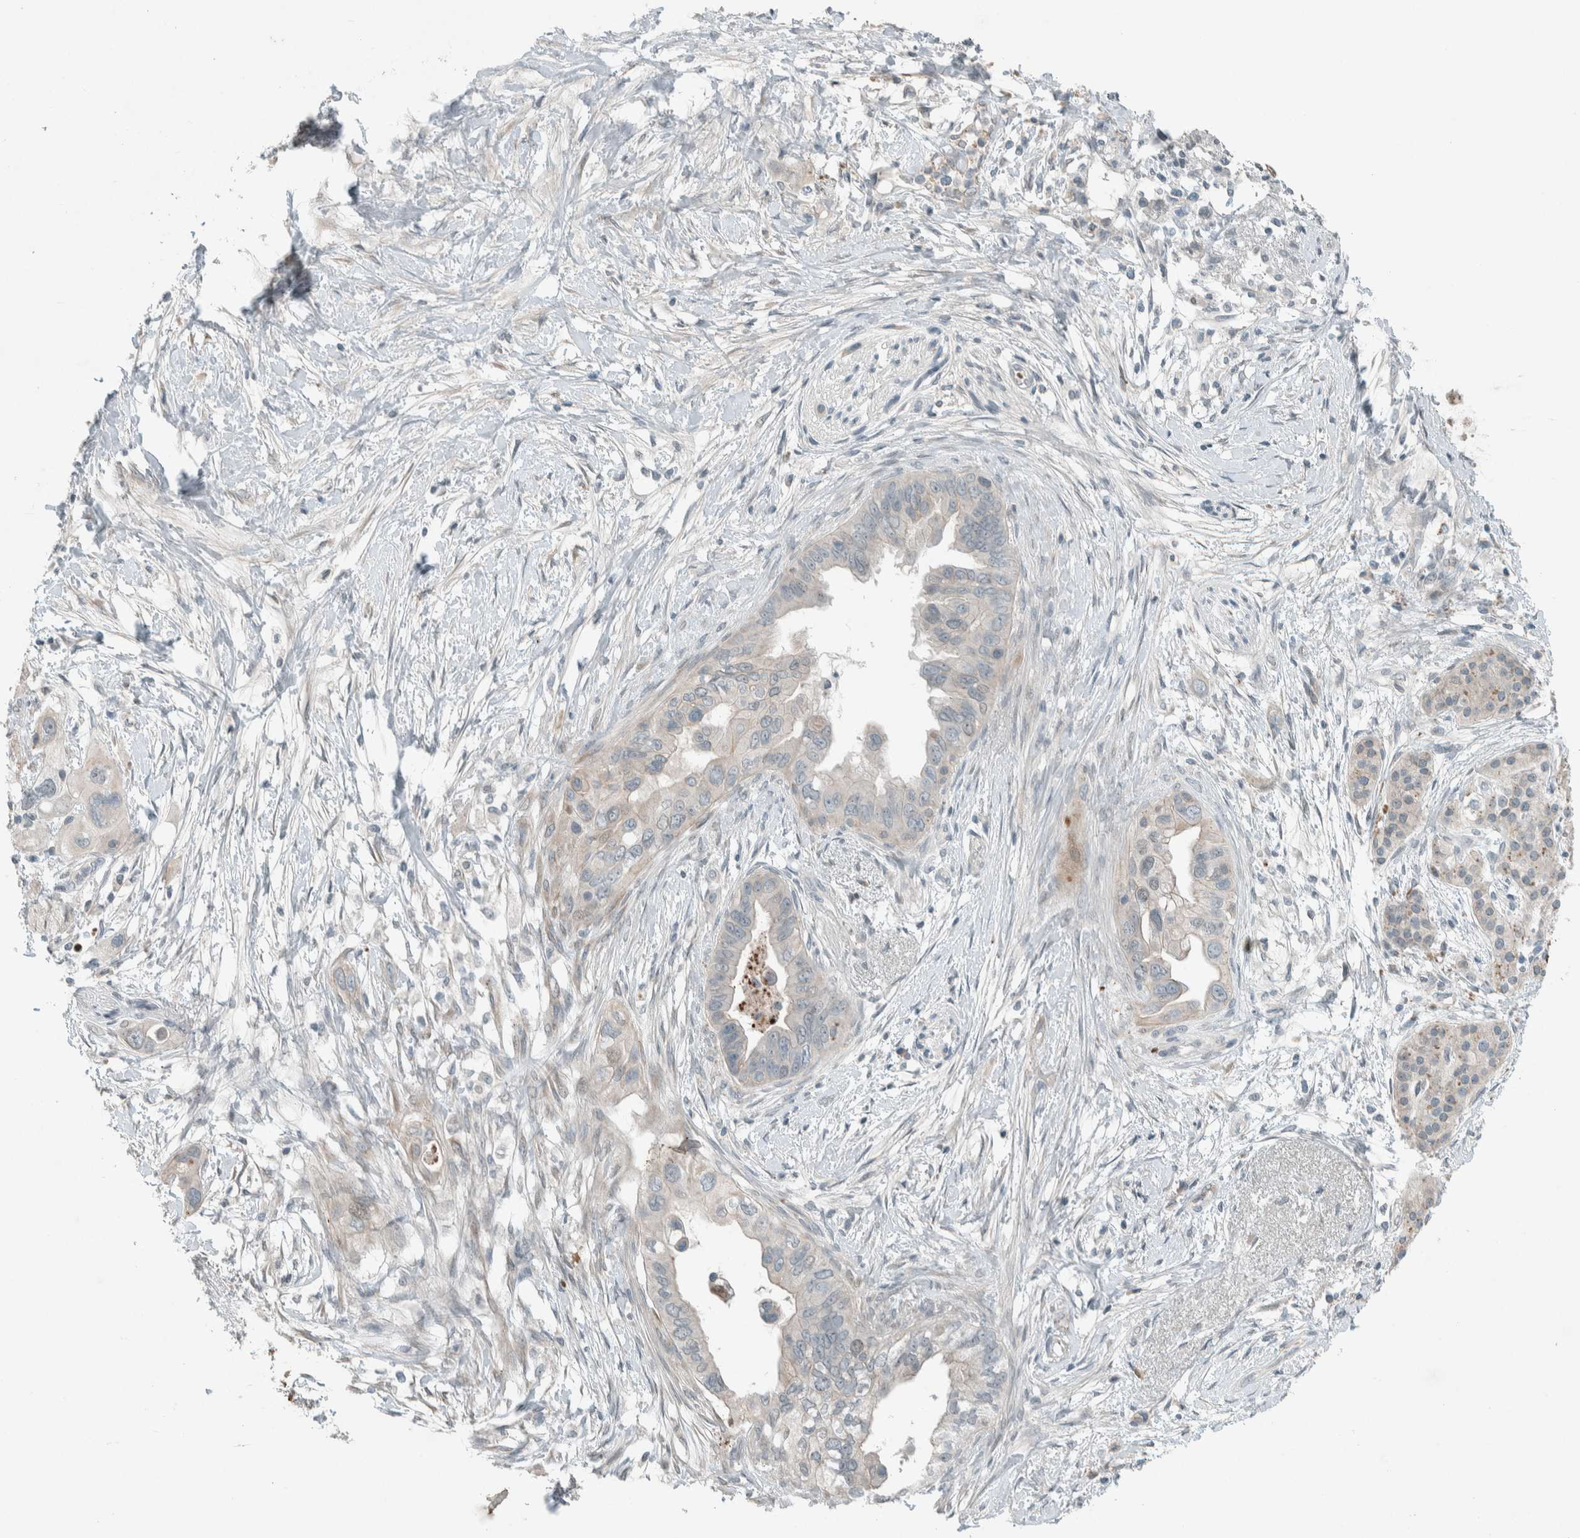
{"staining": {"intensity": "negative", "quantity": "none", "location": "none"}, "tissue": "pancreatic cancer", "cell_type": "Tumor cells", "image_type": "cancer", "snomed": [{"axis": "morphology", "description": "Adenocarcinoma, NOS"}, {"axis": "topography", "description": "Pancreas"}], "caption": "IHC of adenocarcinoma (pancreatic) exhibits no staining in tumor cells.", "gene": "CERCAM", "patient": {"sex": "female", "age": 56}}